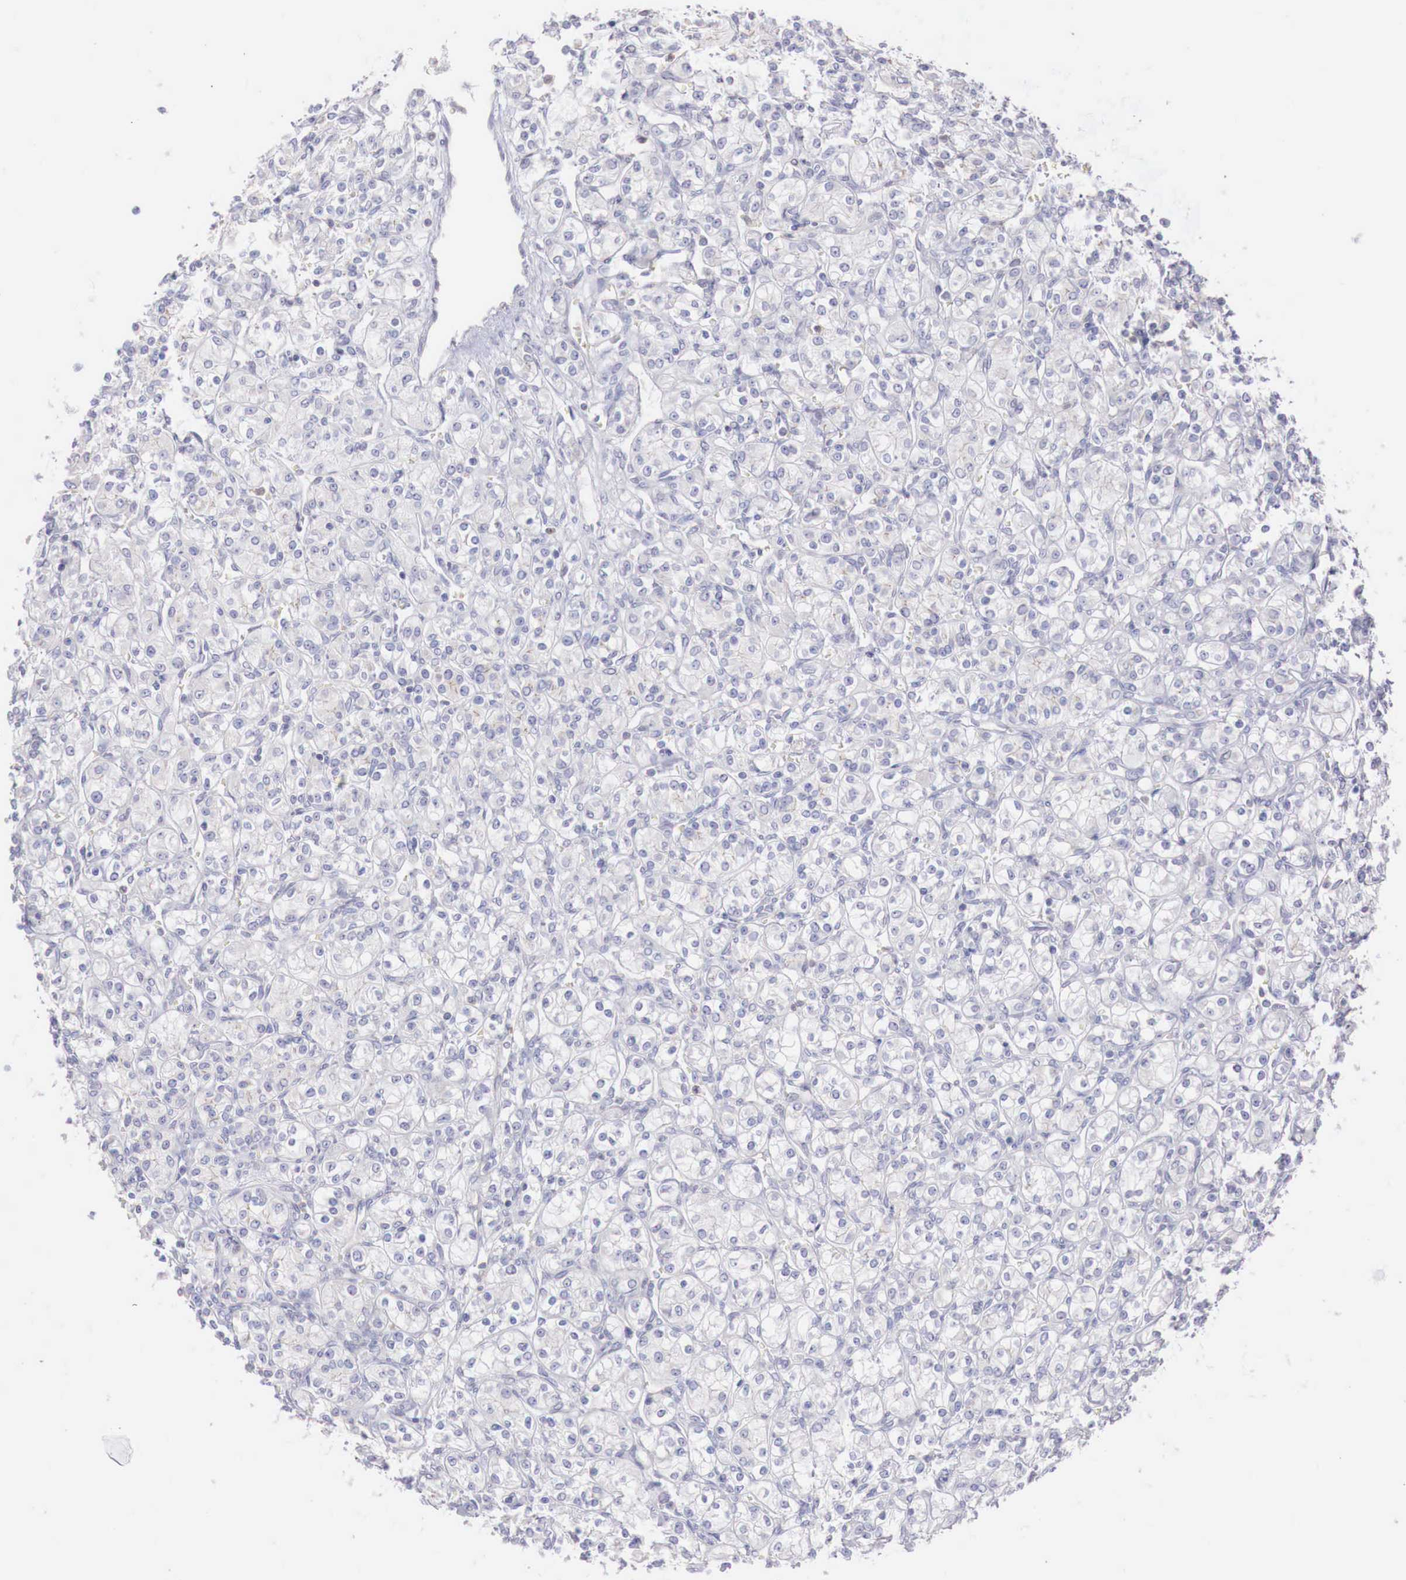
{"staining": {"intensity": "negative", "quantity": "none", "location": "none"}, "tissue": "renal cancer", "cell_type": "Tumor cells", "image_type": "cancer", "snomed": [{"axis": "morphology", "description": "Adenocarcinoma, NOS"}, {"axis": "topography", "description": "Kidney"}], "caption": "An immunohistochemistry (IHC) image of renal cancer (adenocarcinoma) is shown. There is no staining in tumor cells of renal cancer (adenocarcinoma). (Stains: DAB (3,3'-diaminobenzidine) IHC with hematoxylin counter stain, Microscopy: brightfield microscopy at high magnification).", "gene": "TRIM13", "patient": {"sex": "male", "age": 77}}